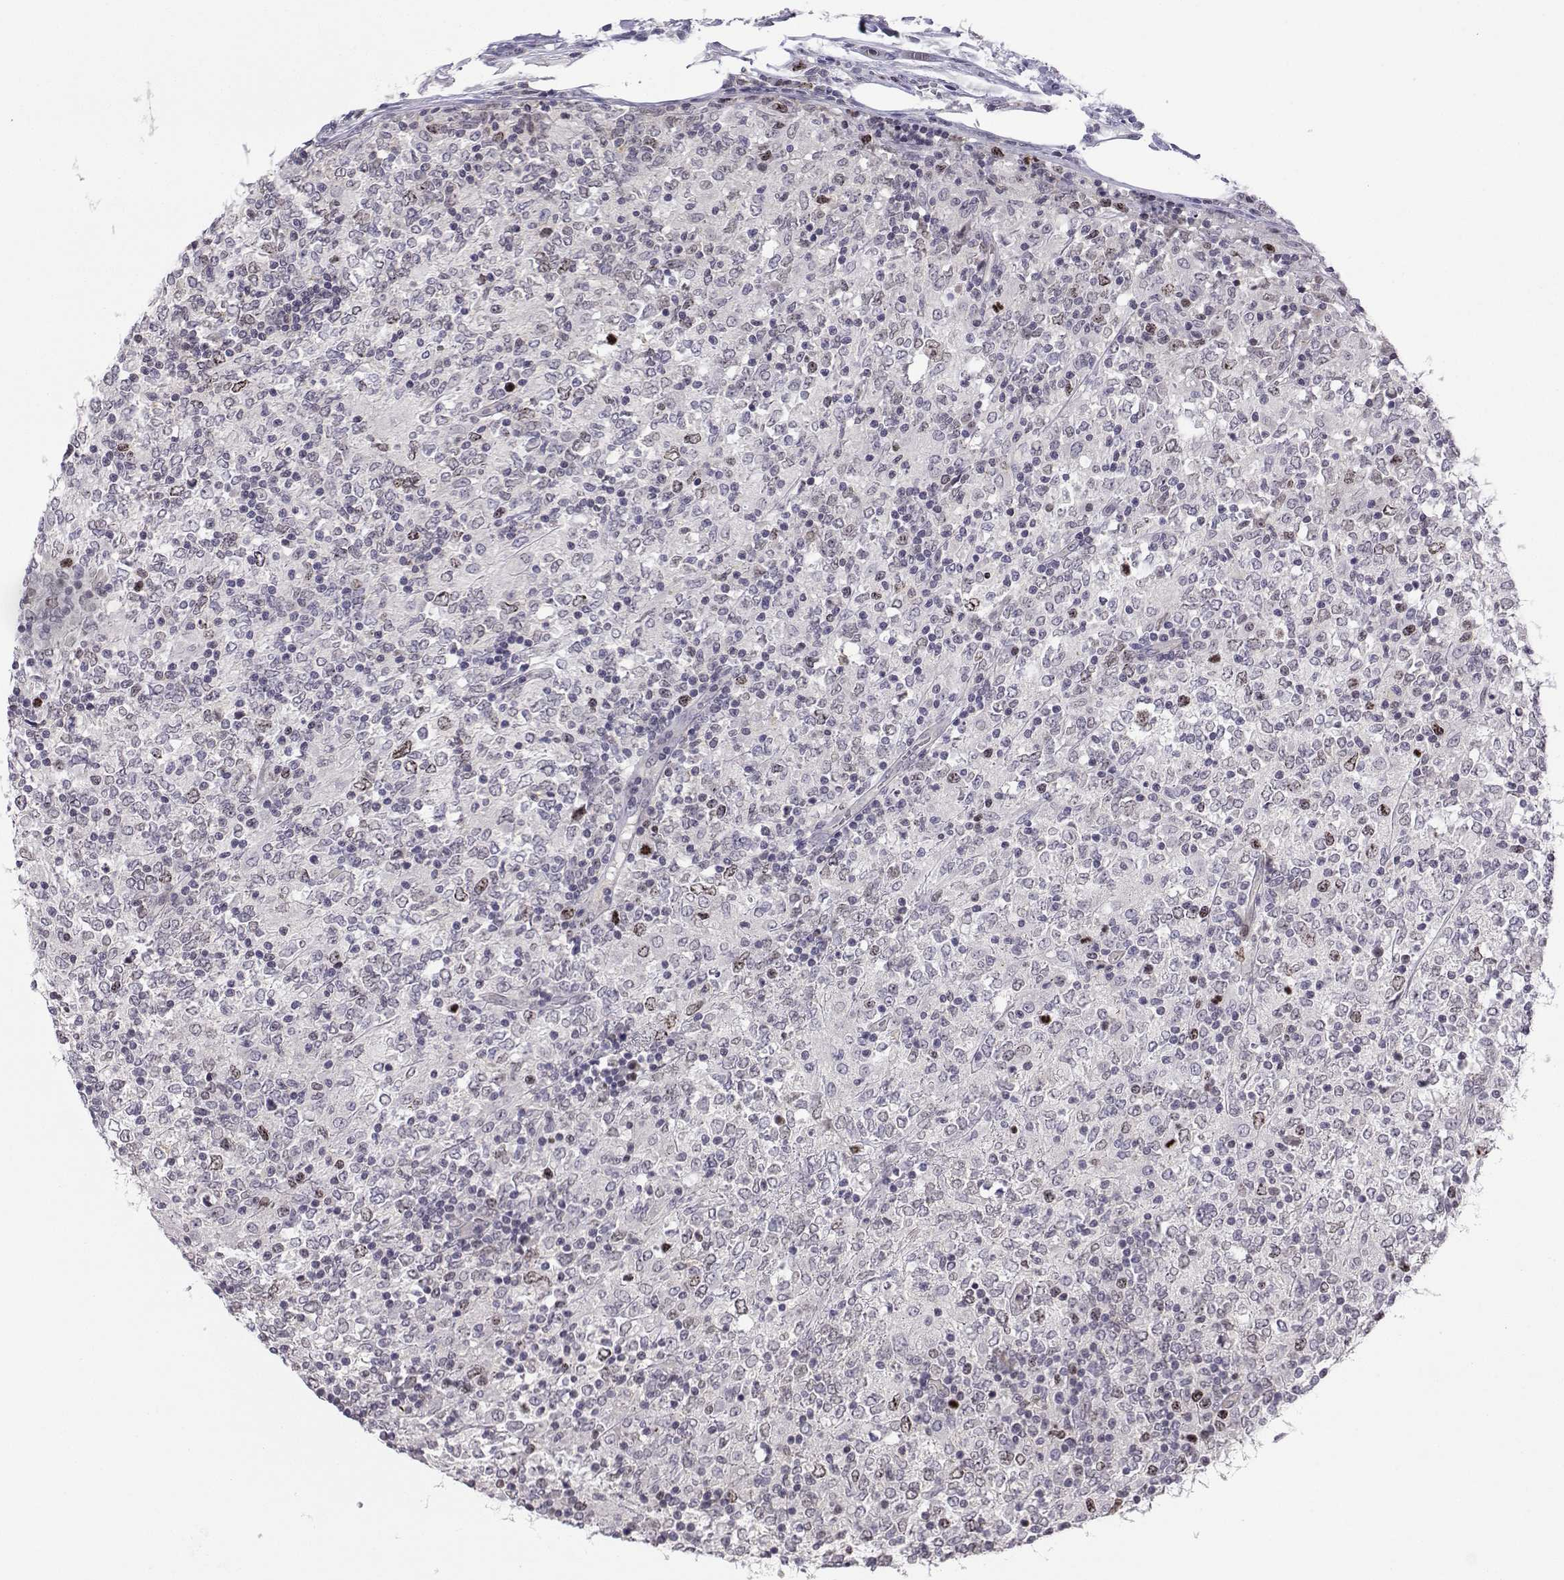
{"staining": {"intensity": "moderate", "quantity": "<25%", "location": "nuclear"}, "tissue": "lymphoma", "cell_type": "Tumor cells", "image_type": "cancer", "snomed": [{"axis": "morphology", "description": "Malignant lymphoma, non-Hodgkin's type, High grade"}, {"axis": "topography", "description": "Lymph node"}], "caption": "There is low levels of moderate nuclear positivity in tumor cells of malignant lymphoma, non-Hodgkin's type (high-grade), as demonstrated by immunohistochemical staining (brown color).", "gene": "INCENP", "patient": {"sex": "female", "age": 84}}